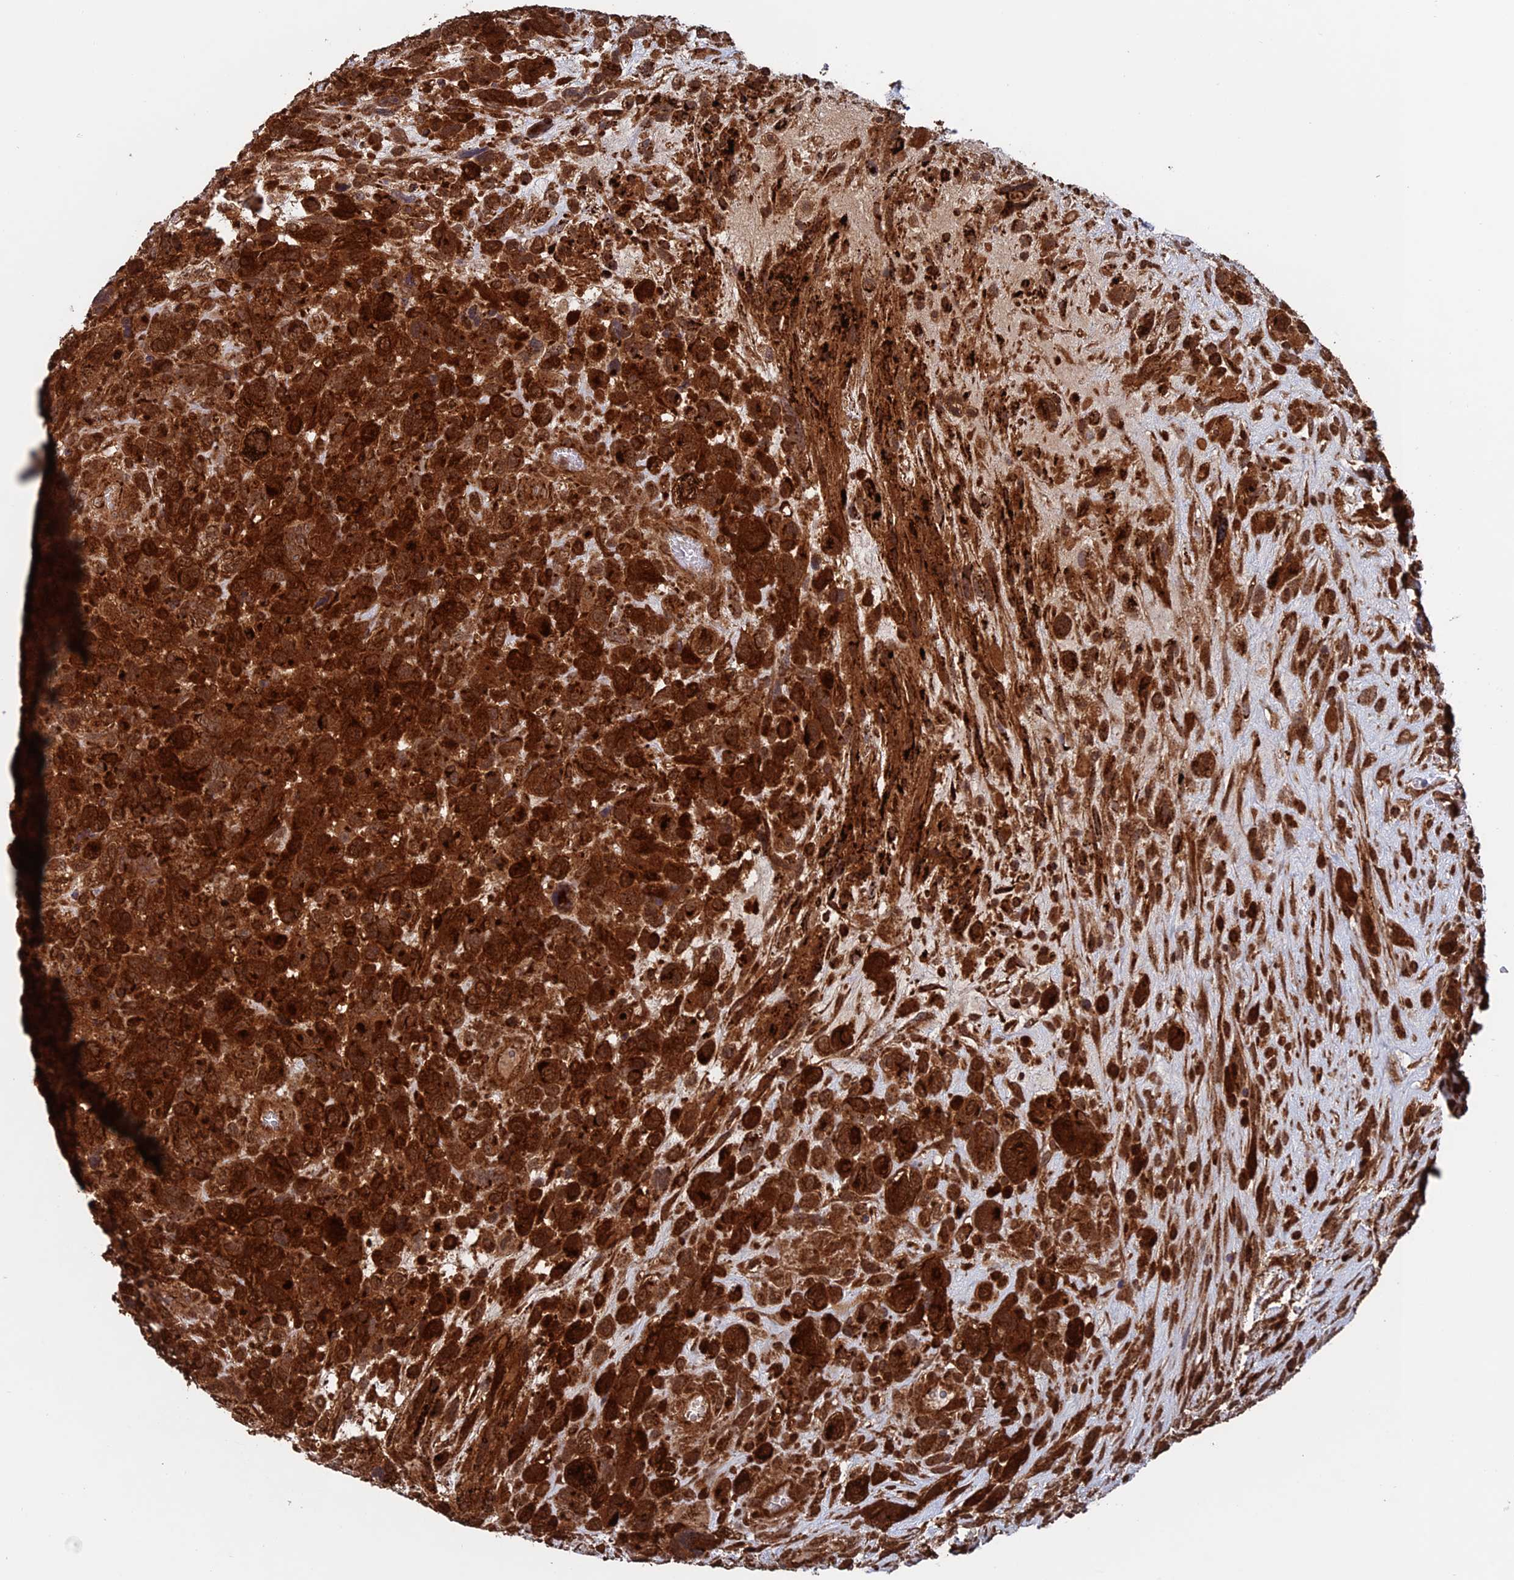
{"staining": {"intensity": "strong", "quantity": ">75%", "location": "cytoplasmic/membranous"}, "tissue": "glioma", "cell_type": "Tumor cells", "image_type": "cancer", "snomed": [{"axis": "morphology", "description": "Glioma, malignant, High grade"}, {"axis": "topography", "description": "Brain"}], "caption": "Immunohistochemistry staining of malignant glioma (high-grade), which displays high levels of strong cytoplasmic/membranous expression in about >75% of tumor cells indicating strong cytoplasmic/membranous protein positivity. The staining was performed using DAB (brown) for protein detection and nuclei were counterstained in hematoxylin (blue).", "gene": "DTYMK", "patient": {"sex": "male", "age": 61}}